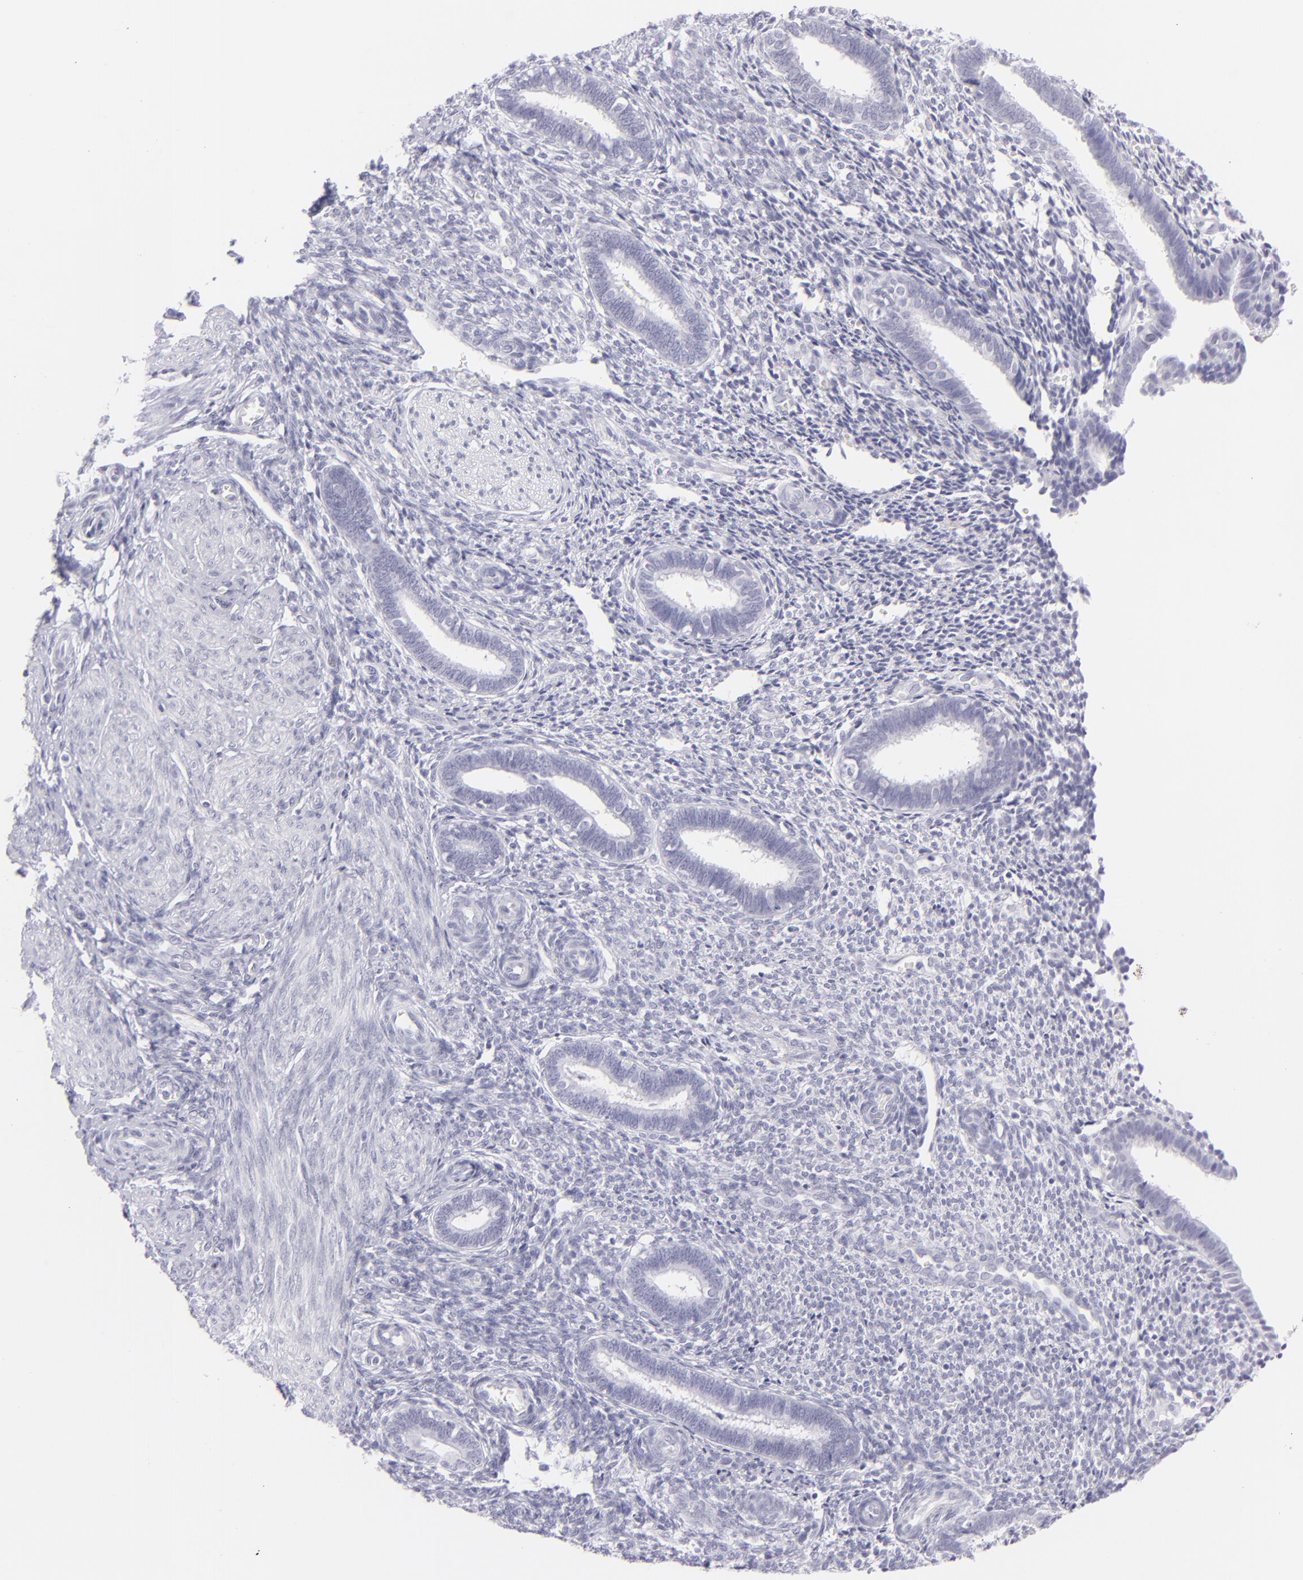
{"staining": {"intensity": "negative", "quantity": "none", "location": "none"}, "tissue": "endometrium", "cell_type": "Cells in endometrial stroma", "image_type": "normal", "snomed": [{"axis": "morphology", "description": "Normal tissue, NOS"}, {"axis": "topography", "description": "Endometrium"}], "caption": "A high-resolution image shows immunohistochemistry staining of benign endometrium, which reveals no significant staining in cells in endometrial stroma.", "gene": "FCER2", "patient": {"sex": "female", "age": 27}}